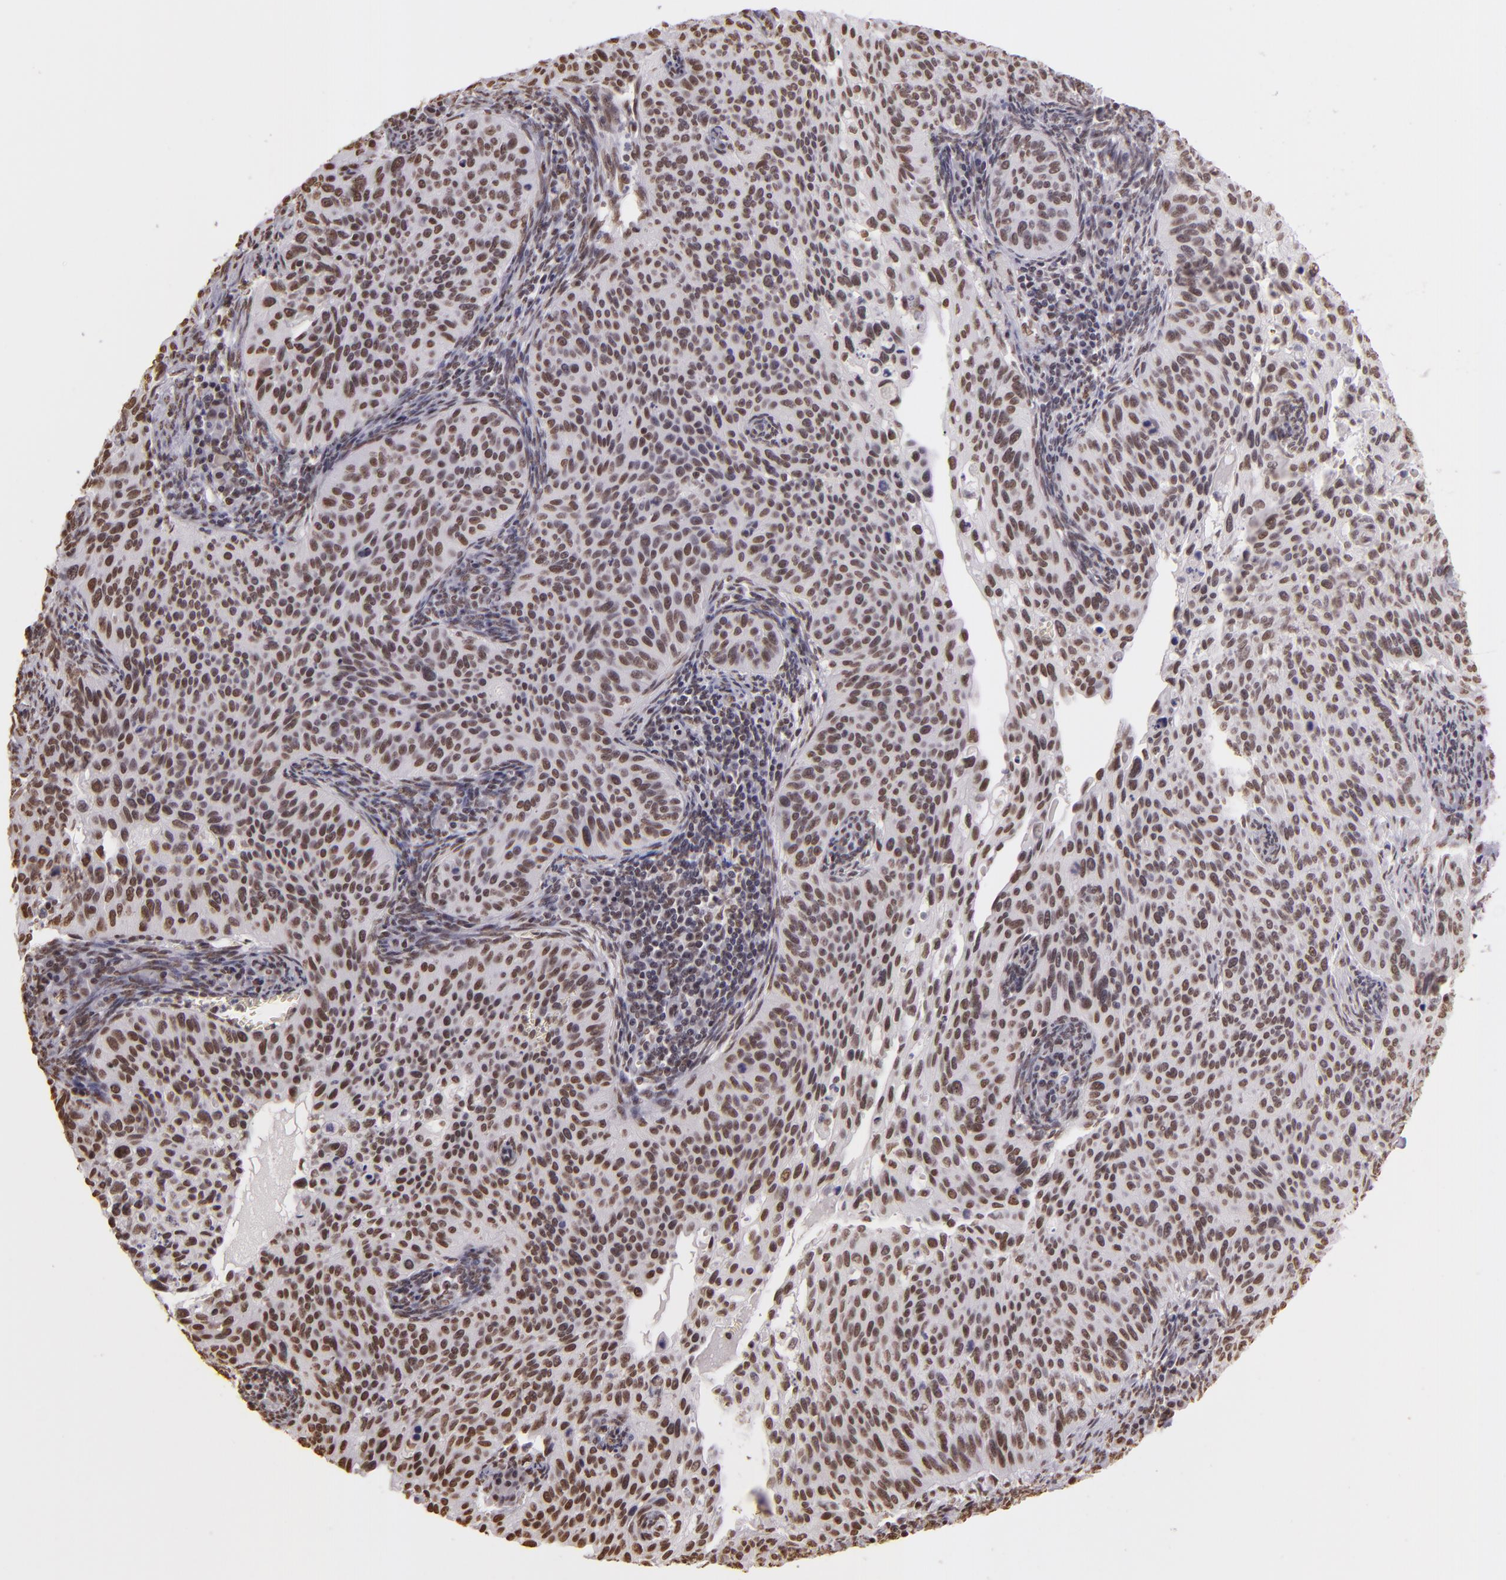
{"staining": {"intensity": "moderate", "quantity": ">75%", "location": "nuclear"}, "tissue": "cervical cancer", "cell_type": "Tumor cells", "image_type": "cancer", "snomed": [{"axis": "morphology", "description": "Adenocarcinoma, NOS"}, {"axis": "topography", "description": "Cervix"}], "caption": "The immunohistochemical stain shows moderate nuclear positivity in tumor cells of cervical adenocarcinoma tissue.", "gene": "PAPOLA", "patient": {"sex": "female", "age": 29}}